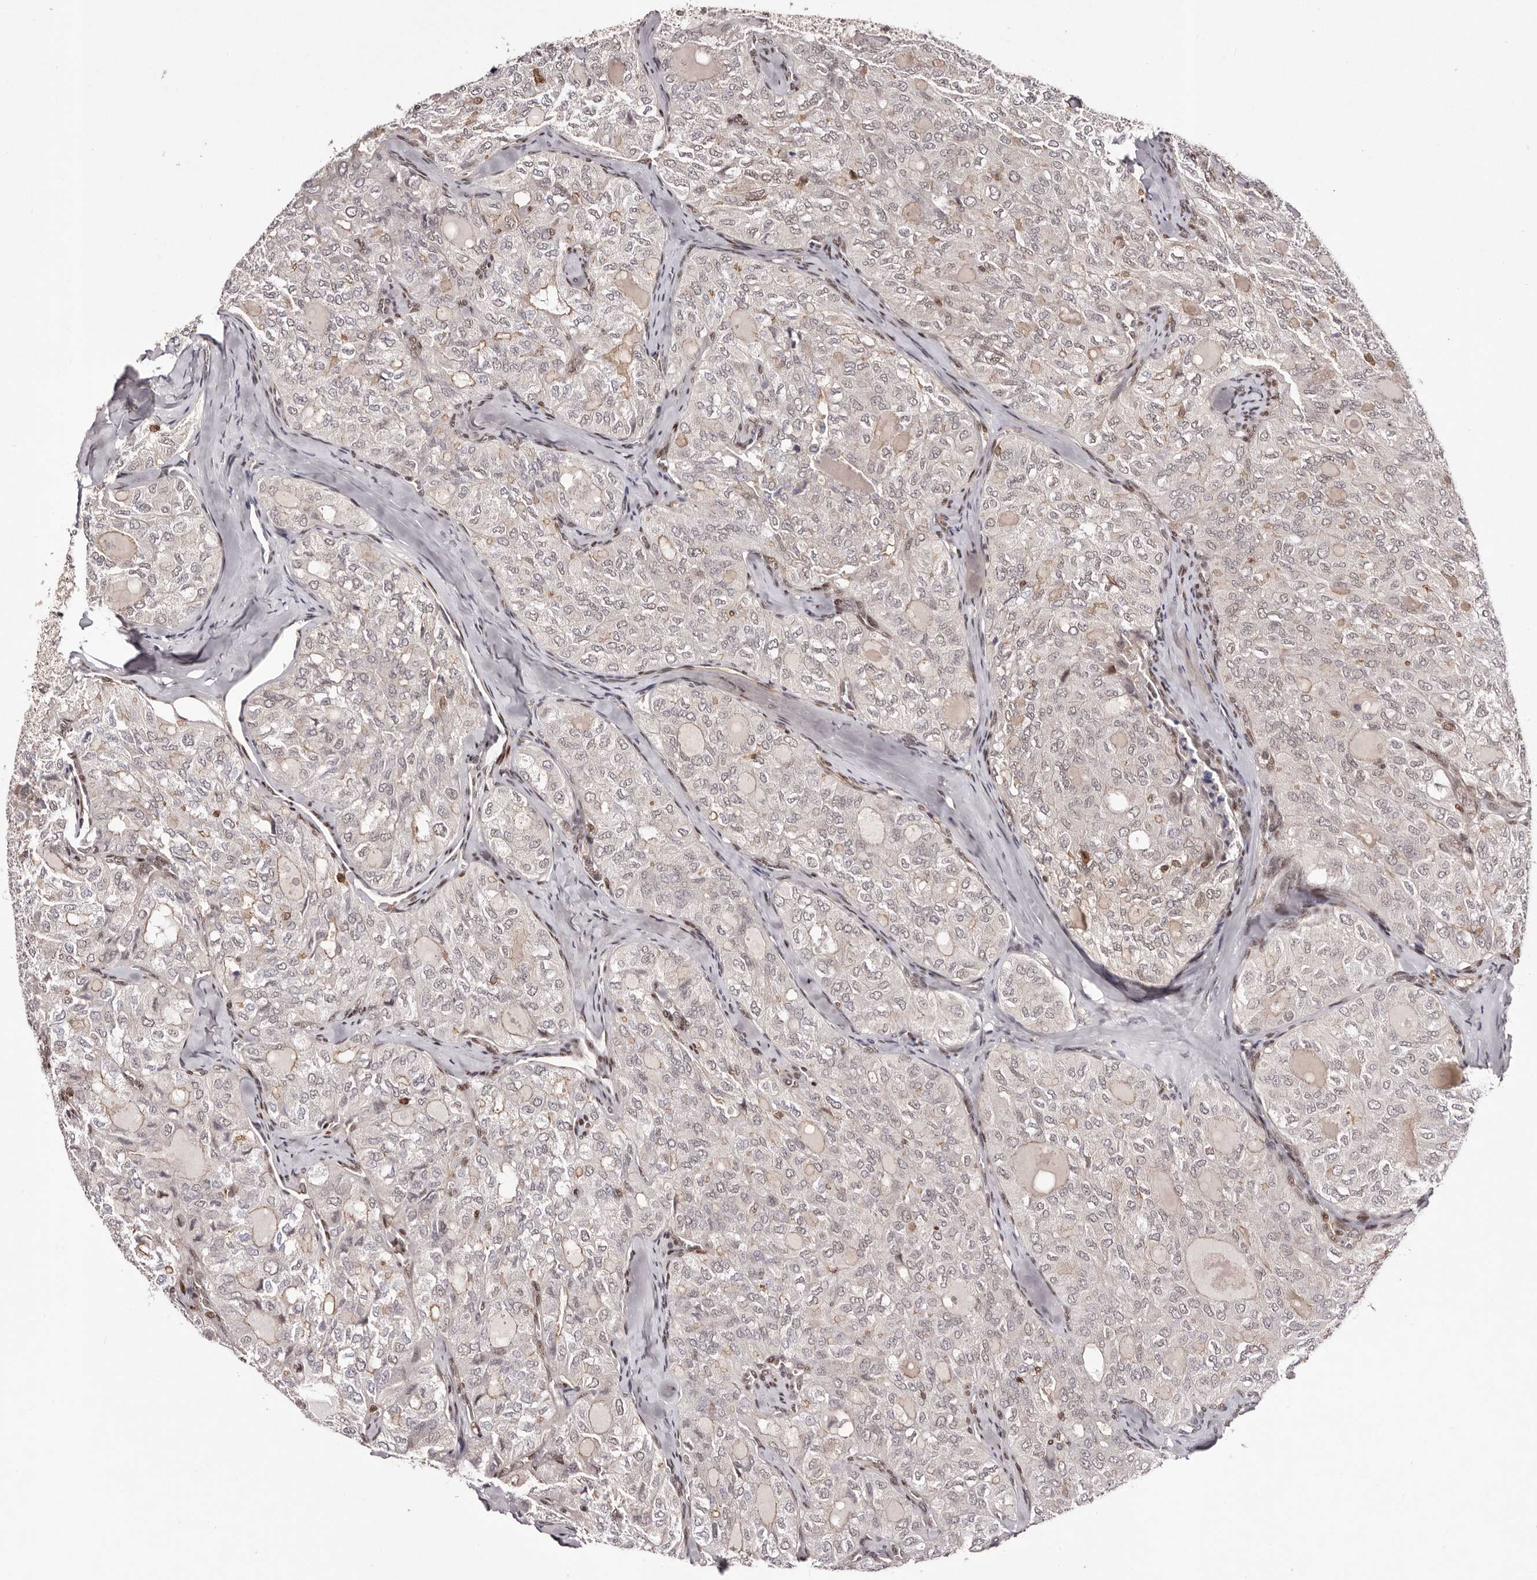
{"staining": {"intensity": "negative", "quantity": "none", "location": "none"}, "tissue": "thyroid cancer", "cell_type": "Tumor cells", "image_type": "cancer", "snomed": [{"axis": "morphology", "description": "Follicular adenoma carcinoma, NOS"}, {"axis": "topography", "description": "Thyroid gland"}], "caption": "Immunohistochemical staining of human thyroid cancer demonstrates no significant staining in tumor cells.", "gene": "FBXO5", "patient": {"sex": "male", "age": 75}}